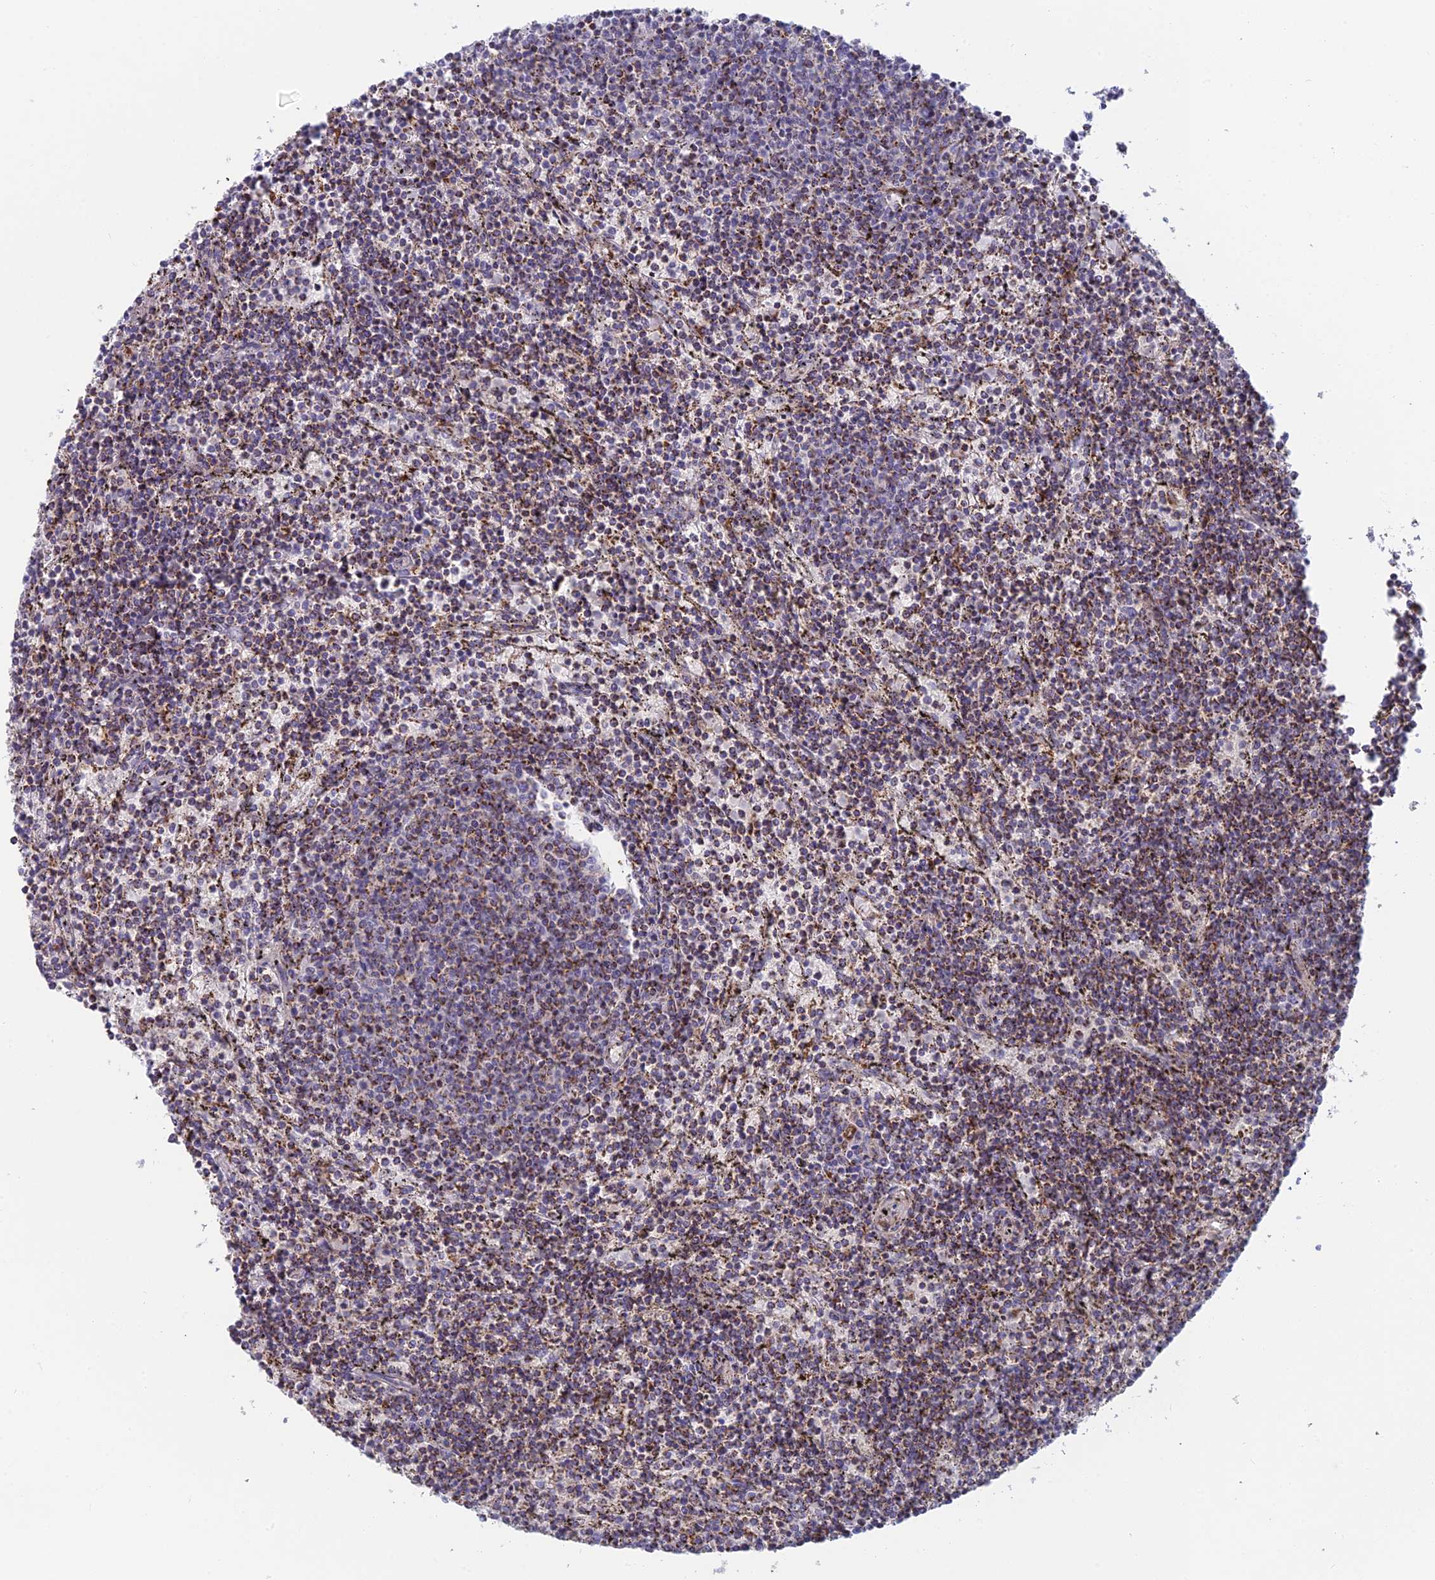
{"staining": {"intensity": "moderate", "quantity": "25%-75%", "location": "cytoplasmic/membranous"}, "tissue": "lymphoma", "cell_type": "Tumor cells", "image_type": "cancer", "snomed": [{"axis": "morphology", "description": "Malignant lymphoma, non-Hodgkin's type, Low grade"}, {"axis": "topography", "description": "Spleen"}], "caption": "High-magnification brightfield microscopy of low-grade malignant lymphoma, non-Hodgkin's type stained with DAB (3,3'-diaminobenzidine) (brown) and counterstained with hematoxylin (blue). tumor cells exhibit moderate cytoplasmic/membranous positivity is present in approximately25%-75% of cells.", "gene": "IFTAP", "patient": {"sex": "female", "age": 50}}